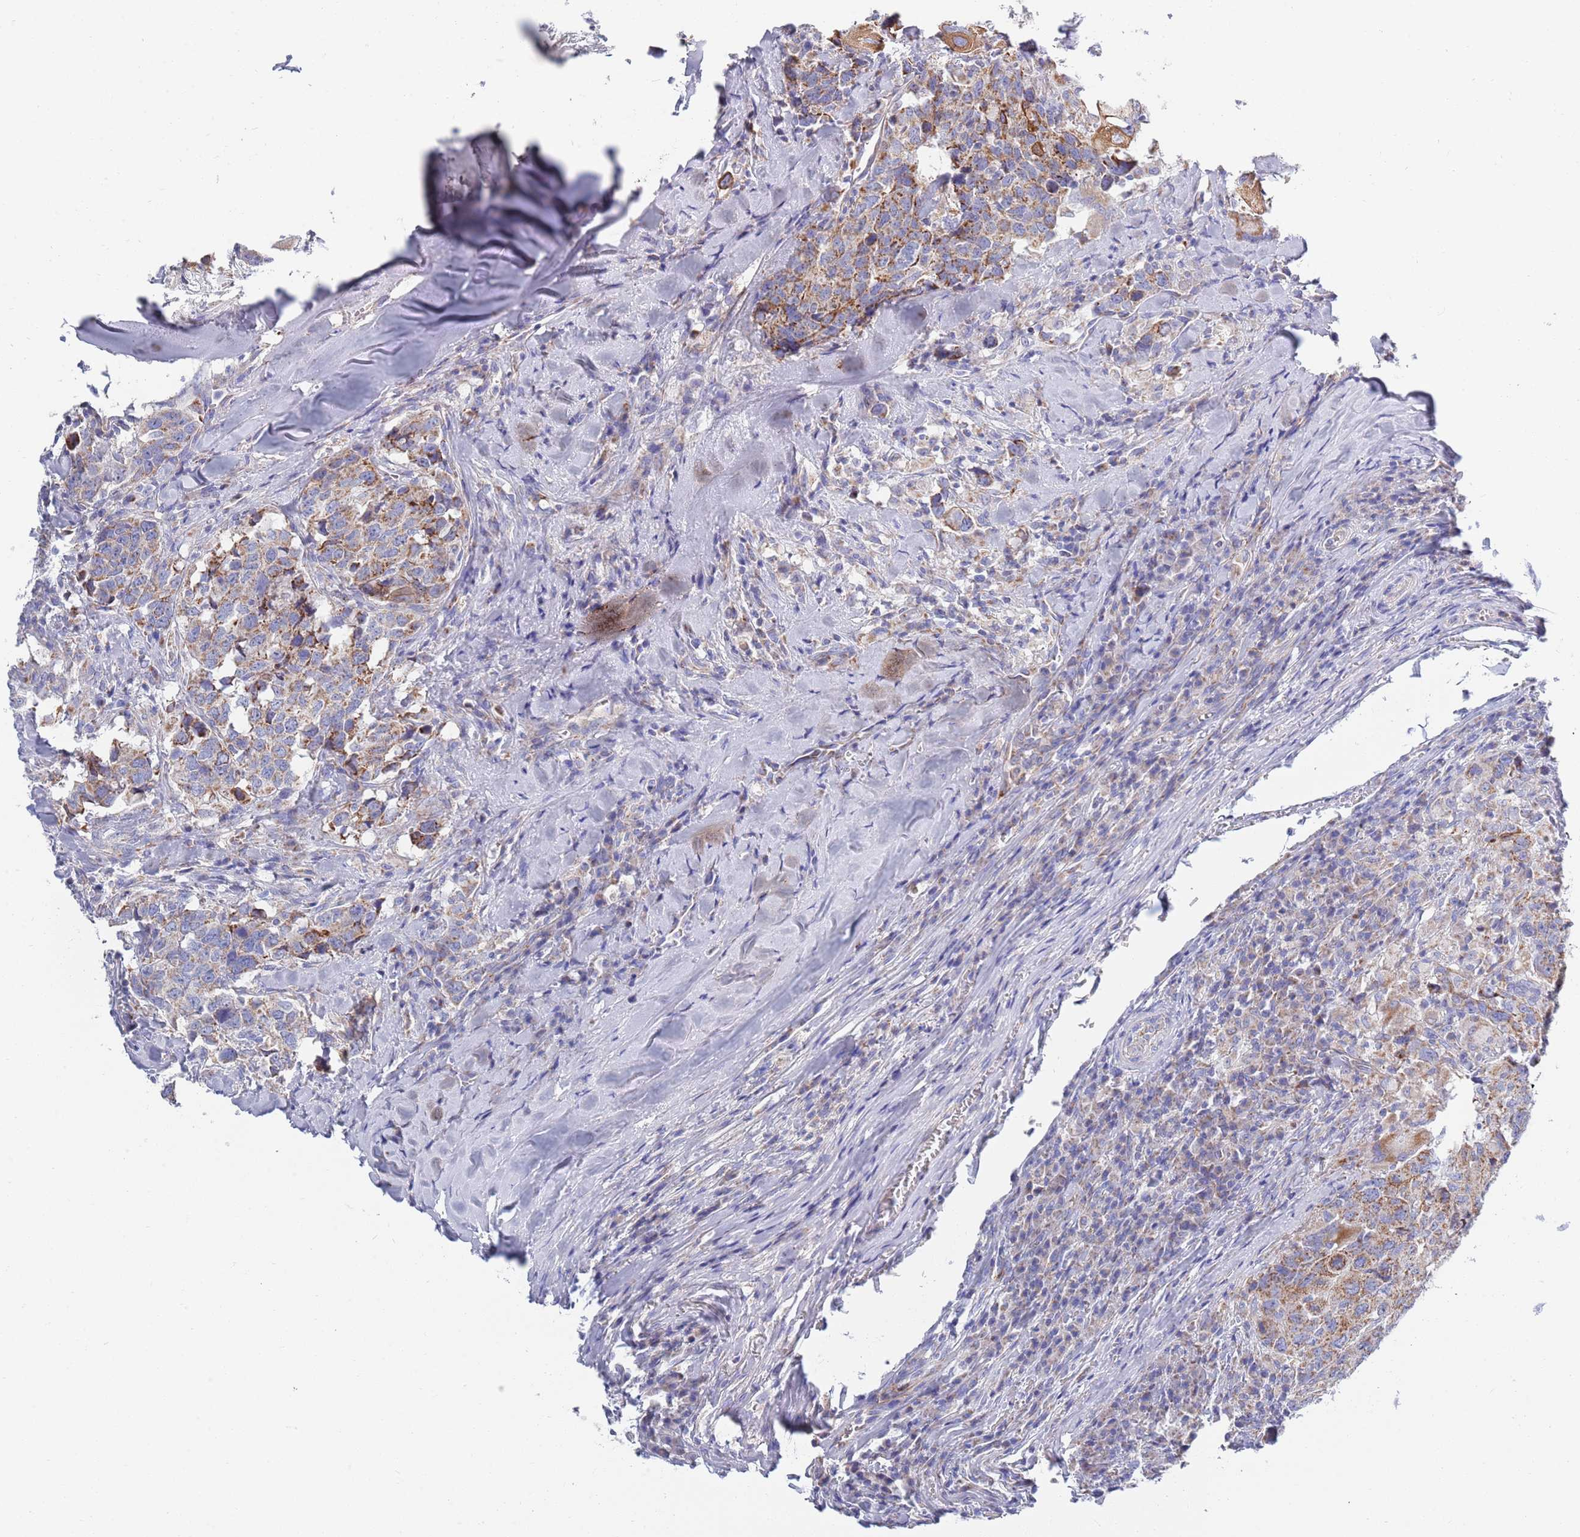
{"staining": {"intensity": "moderate", "quantity": ">75%", "location": "cytoplasmic/membranous"}, "tissue": "head and neck cancer", "cell_type": "Tumor cells", "image_type": "cancer", "snomed": [{"axis": "morphology", "description": "Normal tissue, NOS"}, {"axis": "morphology", "description": "Squamous cell carcinoma, NOS"}, {"axis": "topography", "description": "Skeletal muscle"}, {"axis": "topography", "description": "Vascular tissue"}, {"axis": "topography", "description": "Peripheral nerve tissue"}, {"axis": "topography", "description": "Head-Neck"}], "caption": "A brown stain labels moderate cytoplasmic/membranous staining of a protein in human head and neck cancer (squamous cell carcinoma) tumor cells. Immunohistochemistry stains the protein of interest in brown and the nuclei are stained blue.", "gene": "EMC8", "patient": {"sex": "male", "age": 66}}